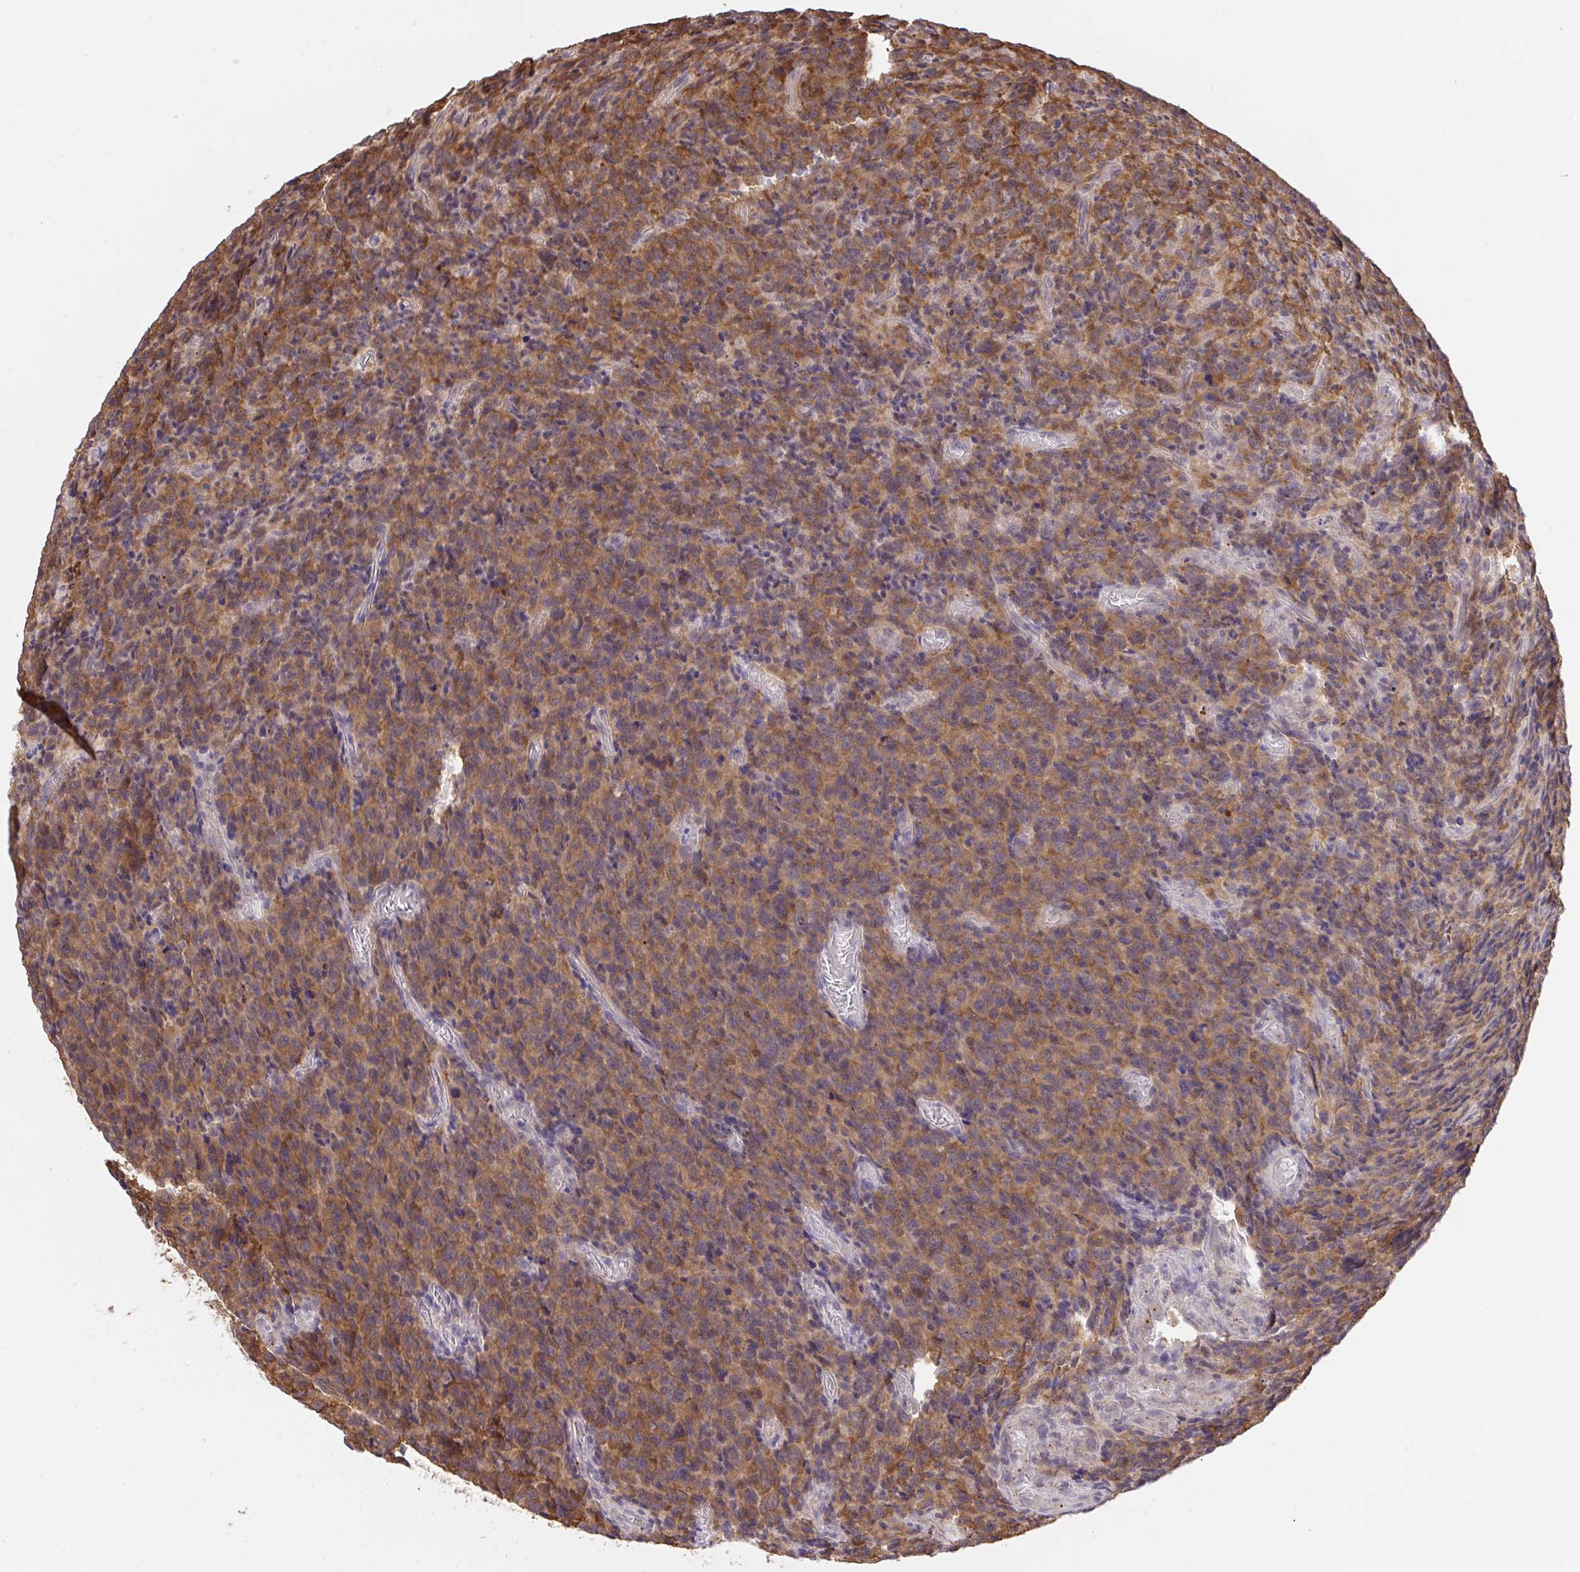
{"staining": {"intensity": "moderate", "quantity": "25%-75%", "location": "cytoplasmic/membranous"}, "tissue": "glioma", "cell_type": "Tumor cells", "image_type": "cancer", "snomed": [{"axis": "morphology", "description": "Glioma, malignant, High grade"}, {"axis": "topography", "description": "Brain"}], "caption": "Approximately 25%-75% of tumor cells in human glioma show moderate cytoplasmic/membranous protein expression as visualized by brown immunohistochemical staining.", "gene": "C12orf57", "patient": {"sex": "male", "age": 76}}